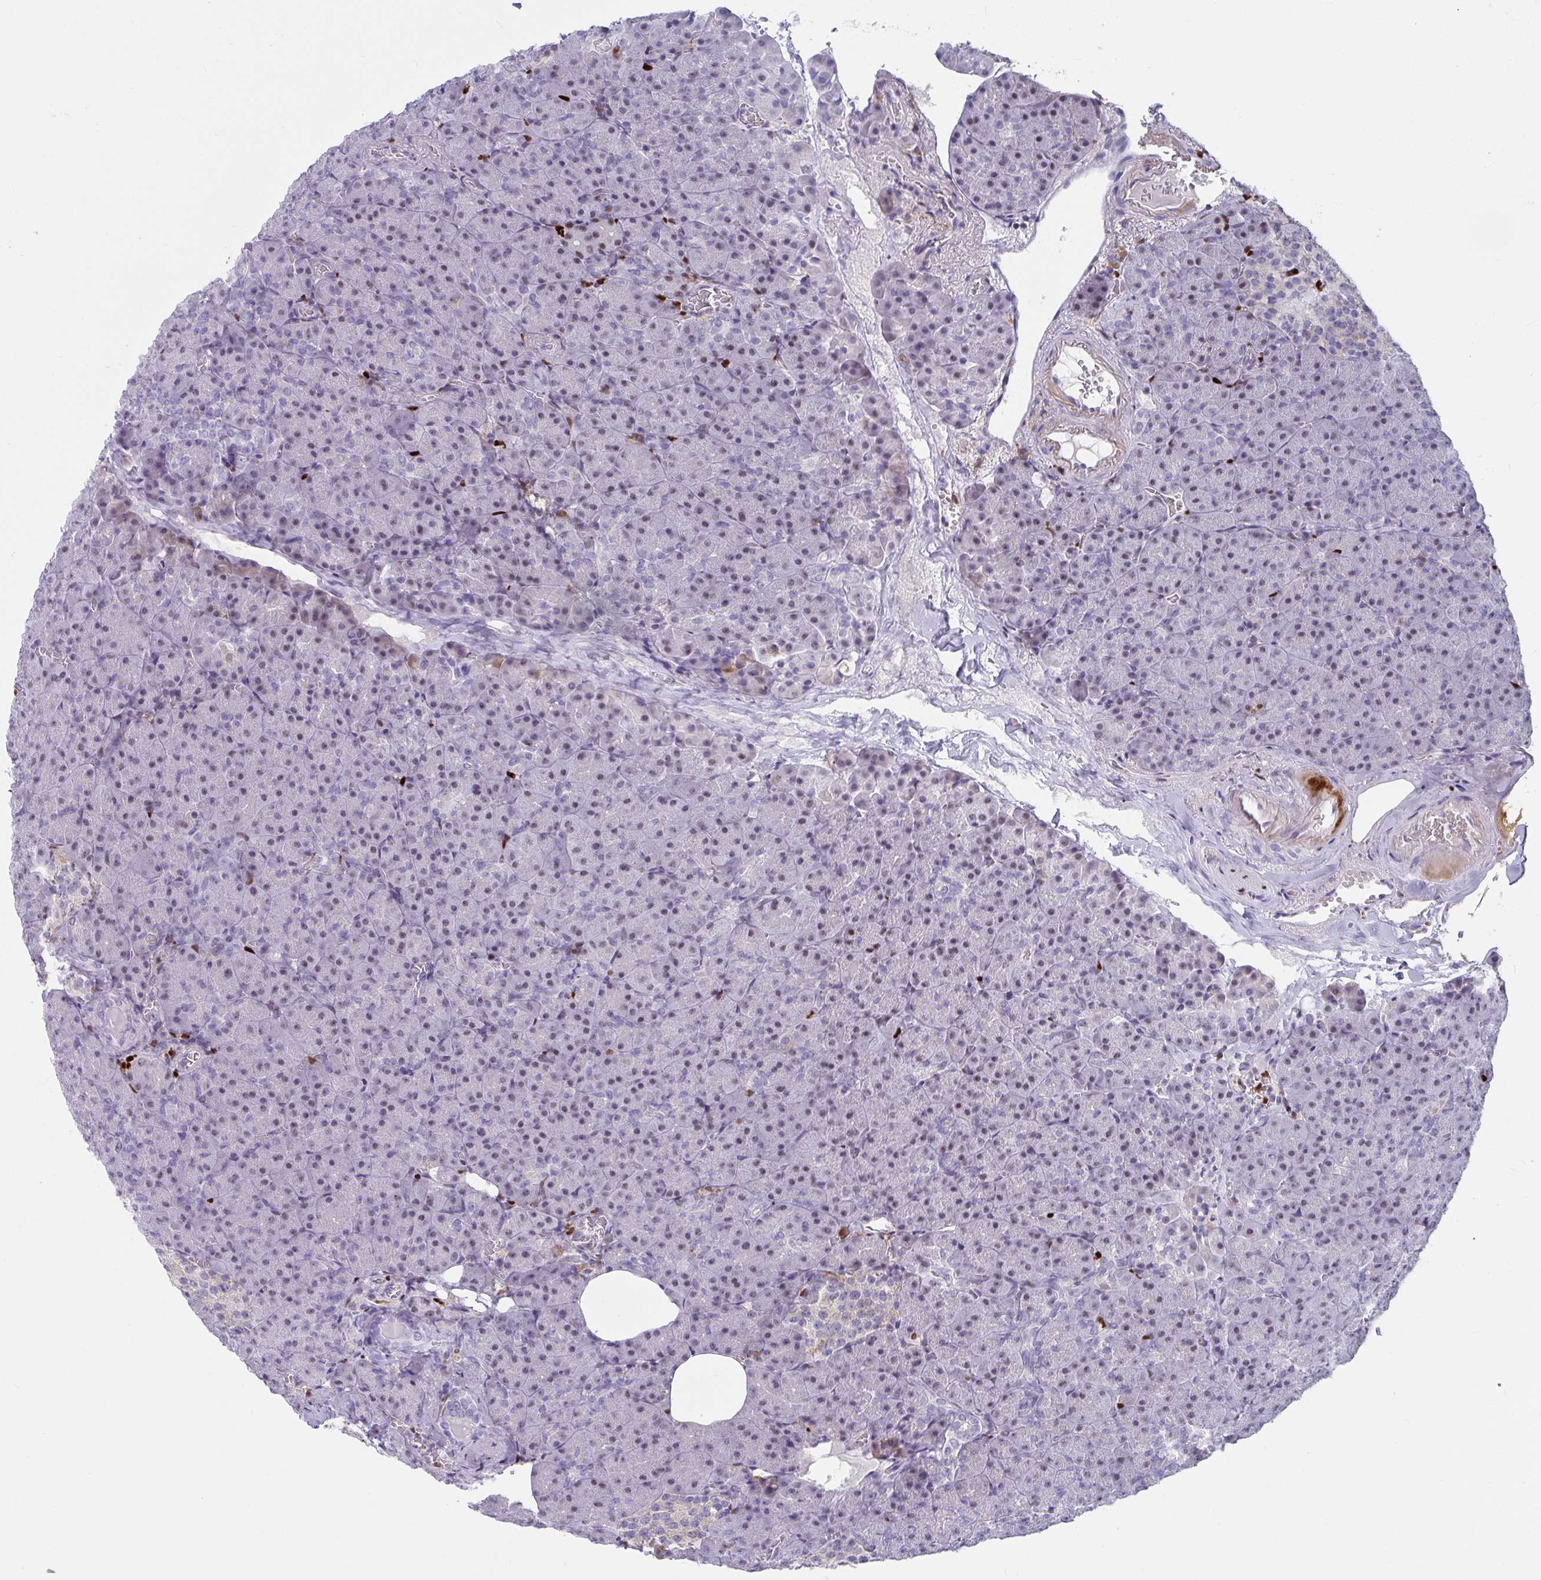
{"staining": {"intensity": "moderate", "quantity": "25%-75%", "location": "nuclear"}, "tissue": "pancreas", "cell_type": "Exocrine glandular cells", "image_type": "normal", "snomed": [{"axis": "morphology", "description": "Normal tissue, NOS"}, {"axis": "topography", "description": "Pancreas"}], "caption": "Protein analysis of unremarkable pancreas shows moderate nuclear positivity in about 25%-75% of exocrine glandular cells.", "gene": "ZNF586", "patient": {"sex": "female", "age": 74}}